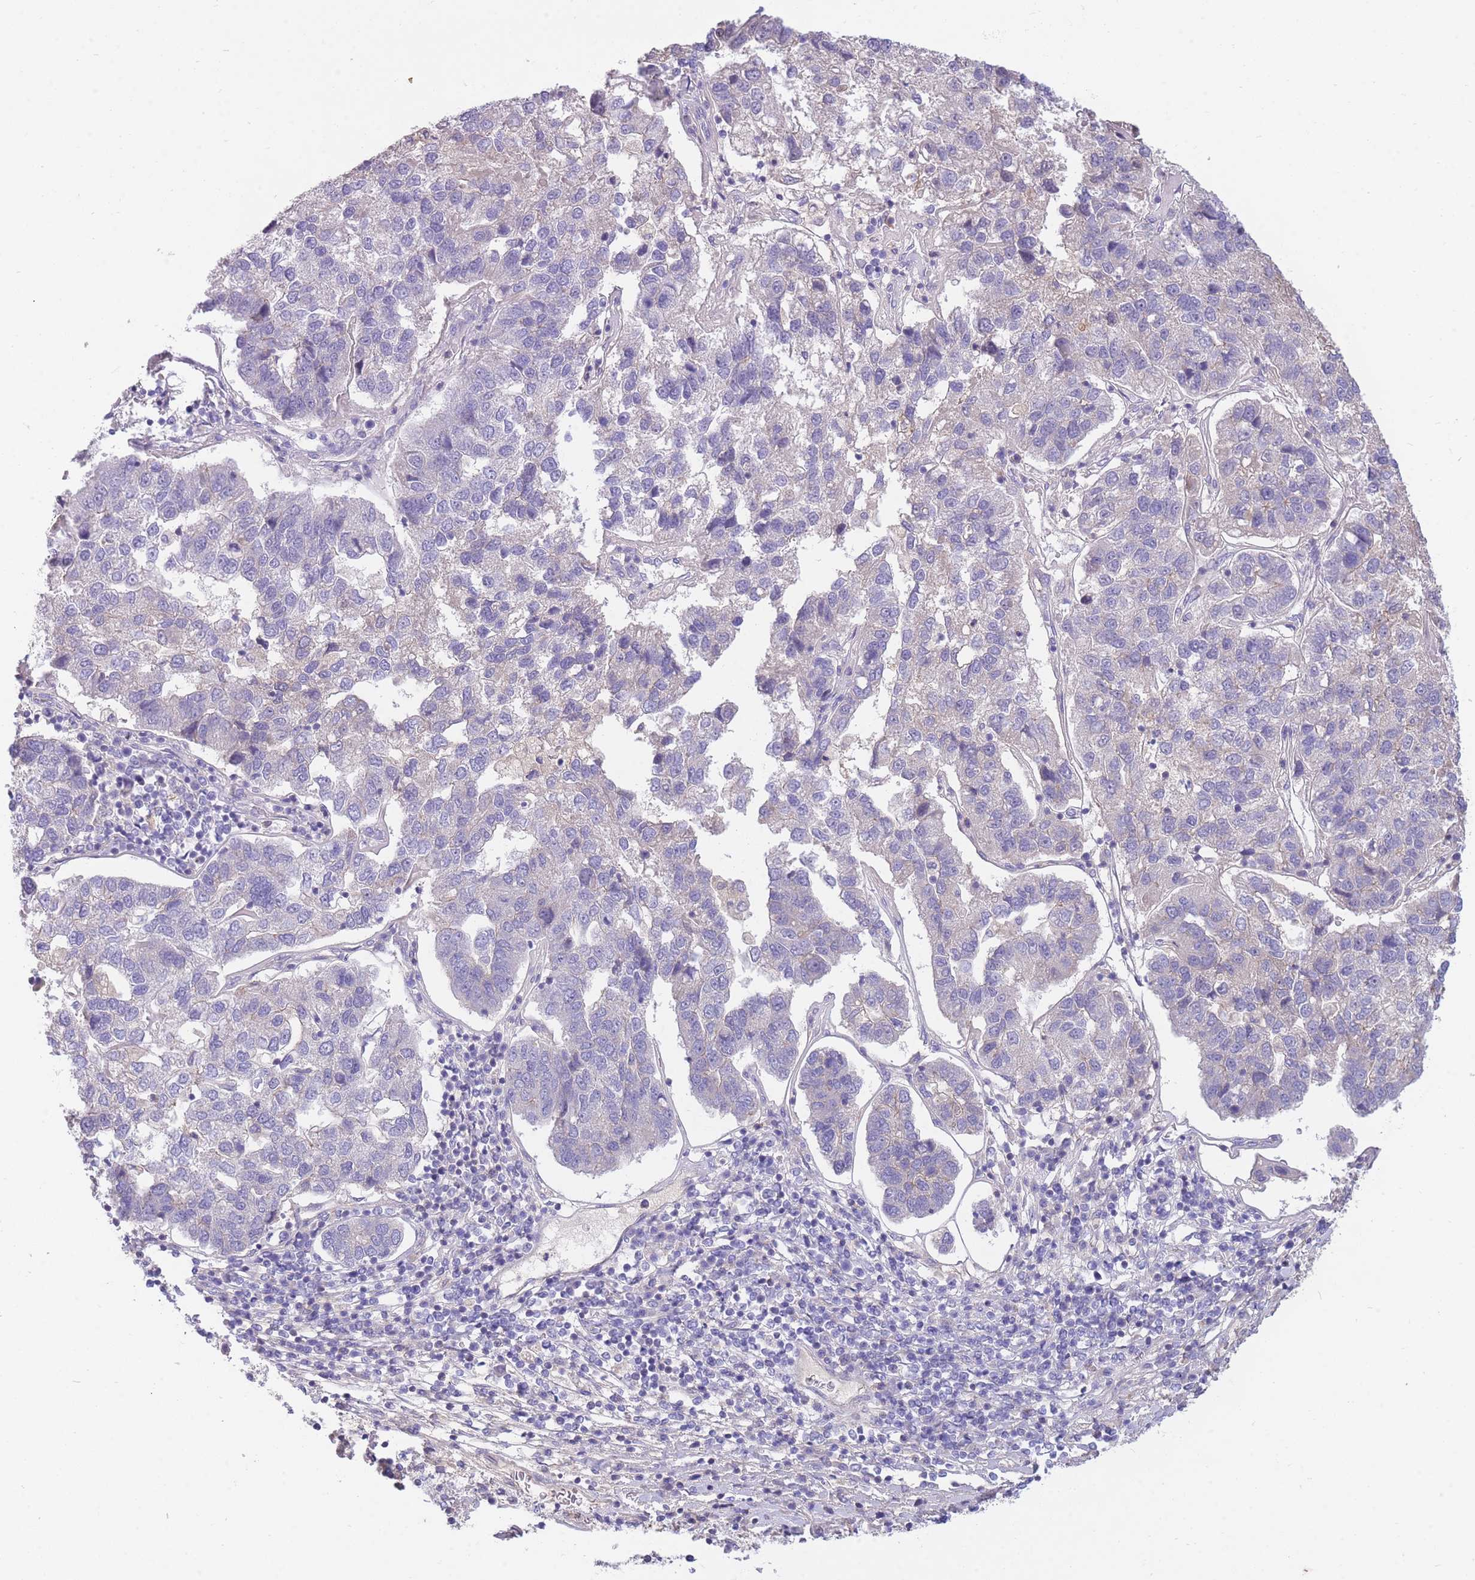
{"staining": {"intensity": "negative", "quantity": "none", "location": "none"}, "tissue": "pancreatic cancer", "cell_type": "Tumor cells", "image_type": "cancer", "snomed": [{"axis": "morphology", "description": "Adenocarcinoma, NOS"}, {"axis": "topography", "description": "Pancreas"}], "caption": "An IHC histopathology image of adenocarcinoma (pancreatic) is shown. There is no staining in tumor cells of adenocarcinoma (pancreatic). (DAB IHC, high magnification).", "gene": "OR5T1", "patient": {"sex": "female", "age": 61}}